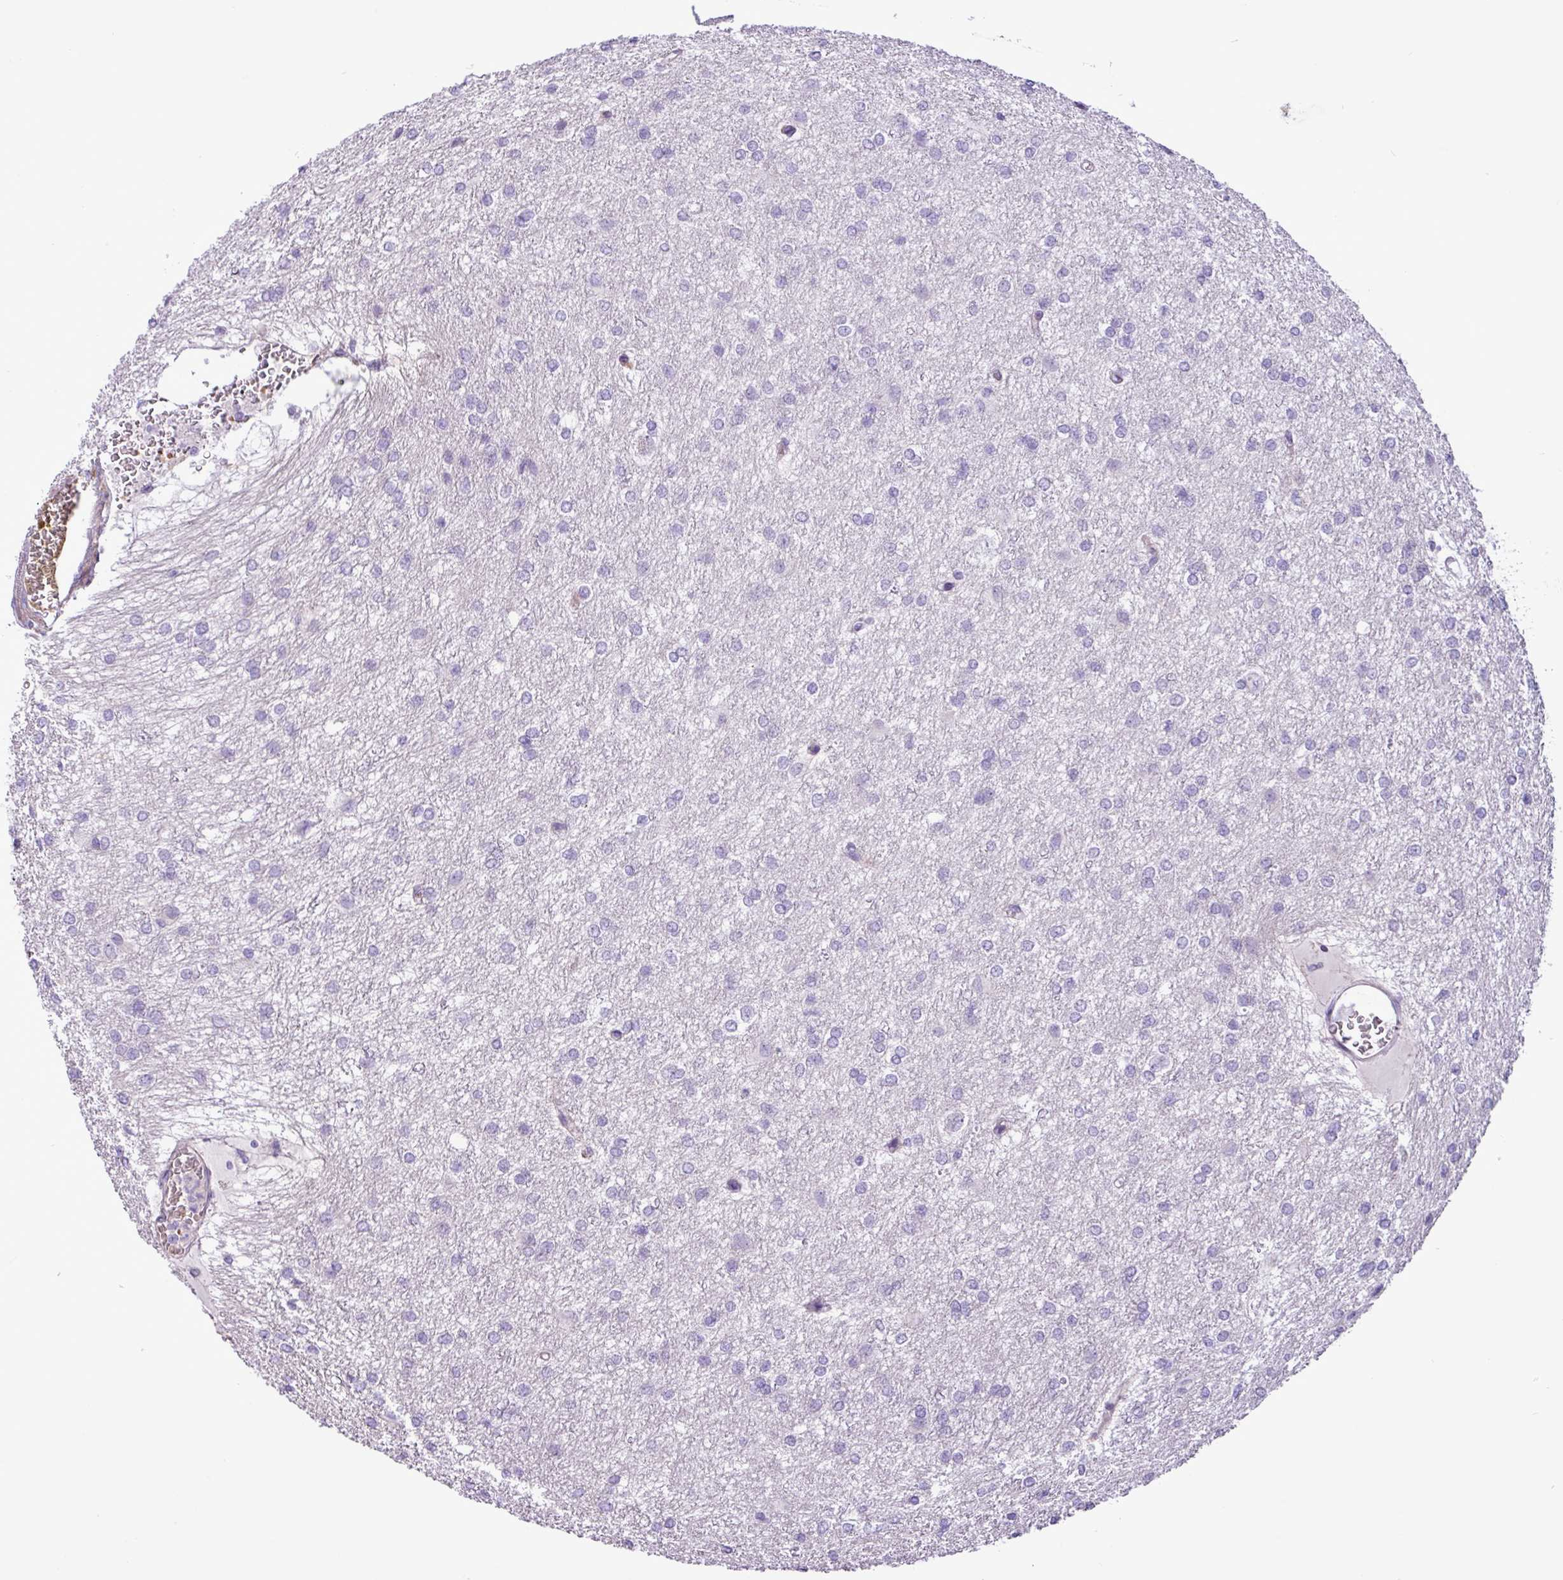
{"staining": {"intensity": "negative", "quantity": "none", "location": "none"}, "tissue": "glioma", "cell_type": "Tumor cells", "image_type": "cancer", "snomed": [{"axis": "morphology", "description": "Glioma, malignant, High grade"}, {"axis": "topography", "description": "Brain"}], "caption": "A high-resolution image shows IHC staining of malignant glioma (high-grade), which displays no significant expression in tumor cells.", "gene": "C11orf91", "patient": {"sex": "female", "age": 50}}